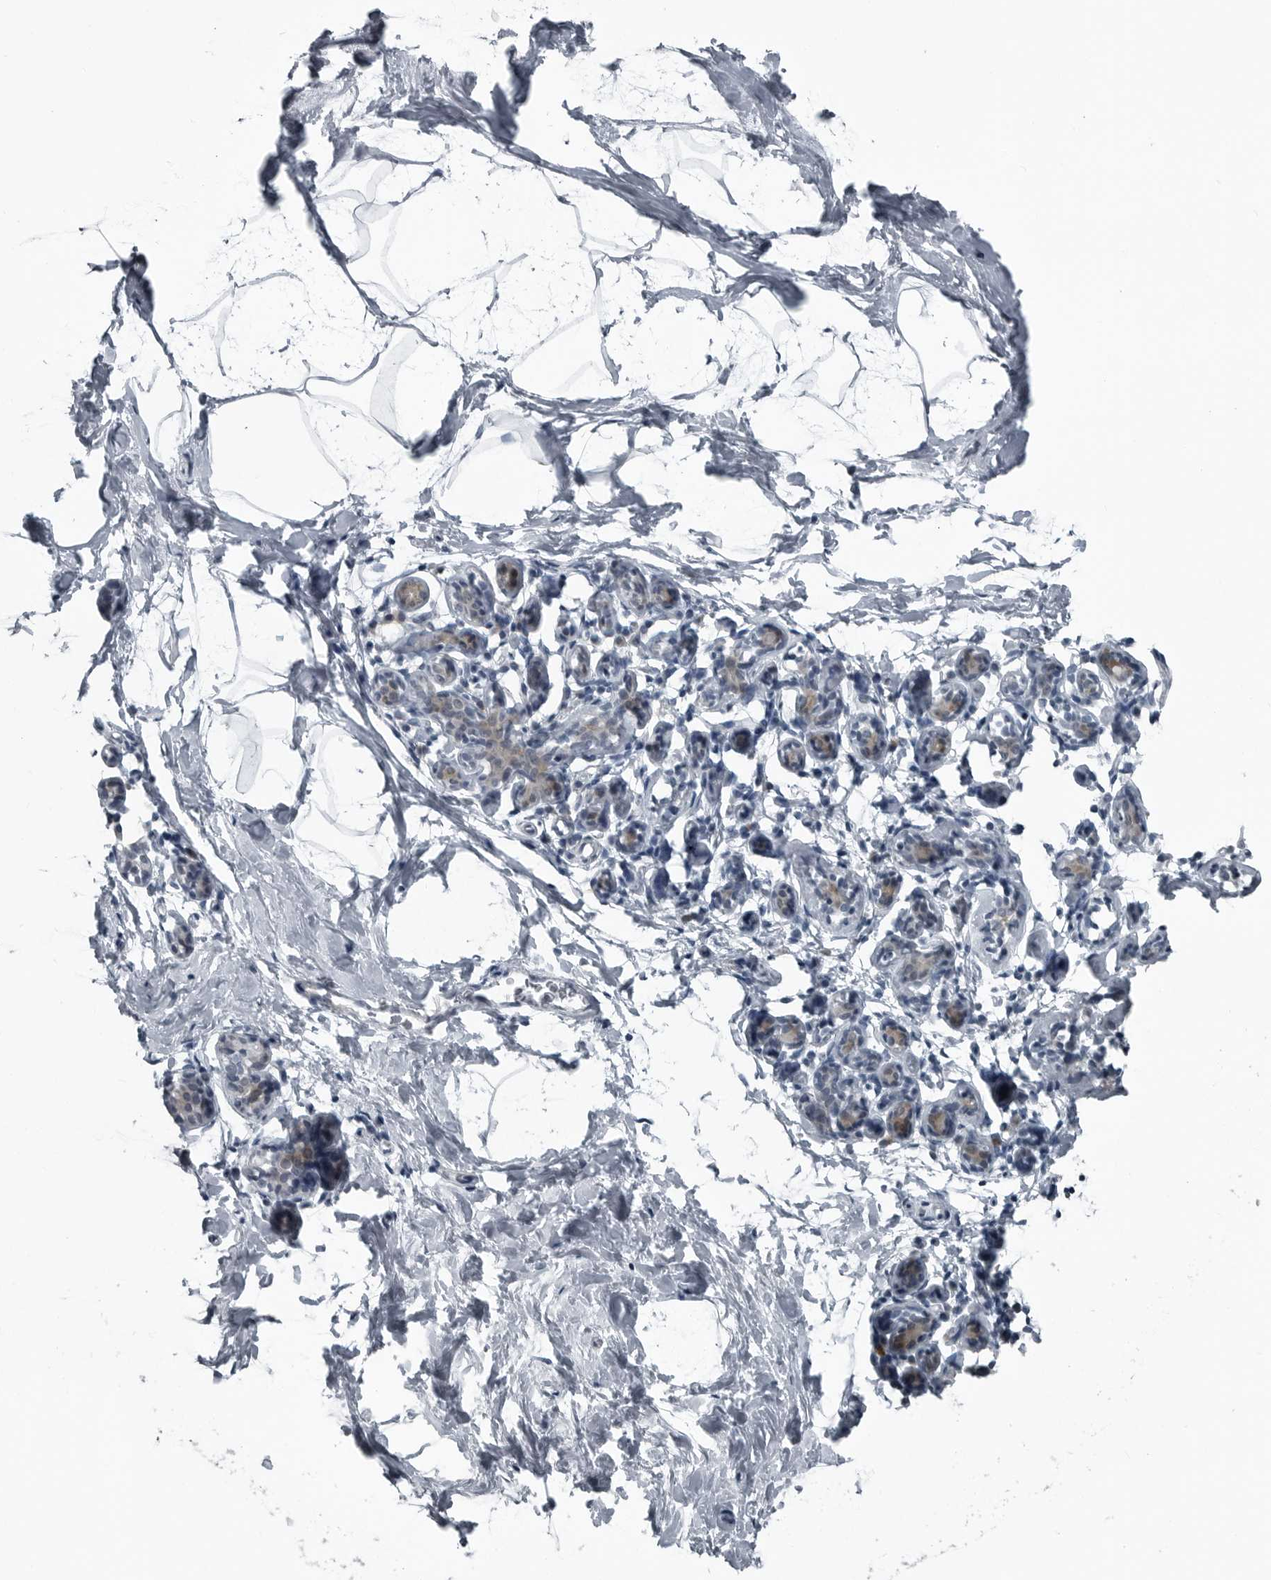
{"staining": {"intensity": "negative", "quantity": "none", "location": "none"}, "tissue": "breast", "cell_type": "Adipocytes", "image_type": "normal", "snomed": [{"axis": "morphology", "description": "Normal tissue, NOS"}, {"axis": "topography", "description": "Breast"}], "caption": "An IHC photomicrograph of benign breast is shown. There is no staining in adipocytes of breast.", "gene": "DNAAF11", "patient": {"sex": "female", "age": 62}}